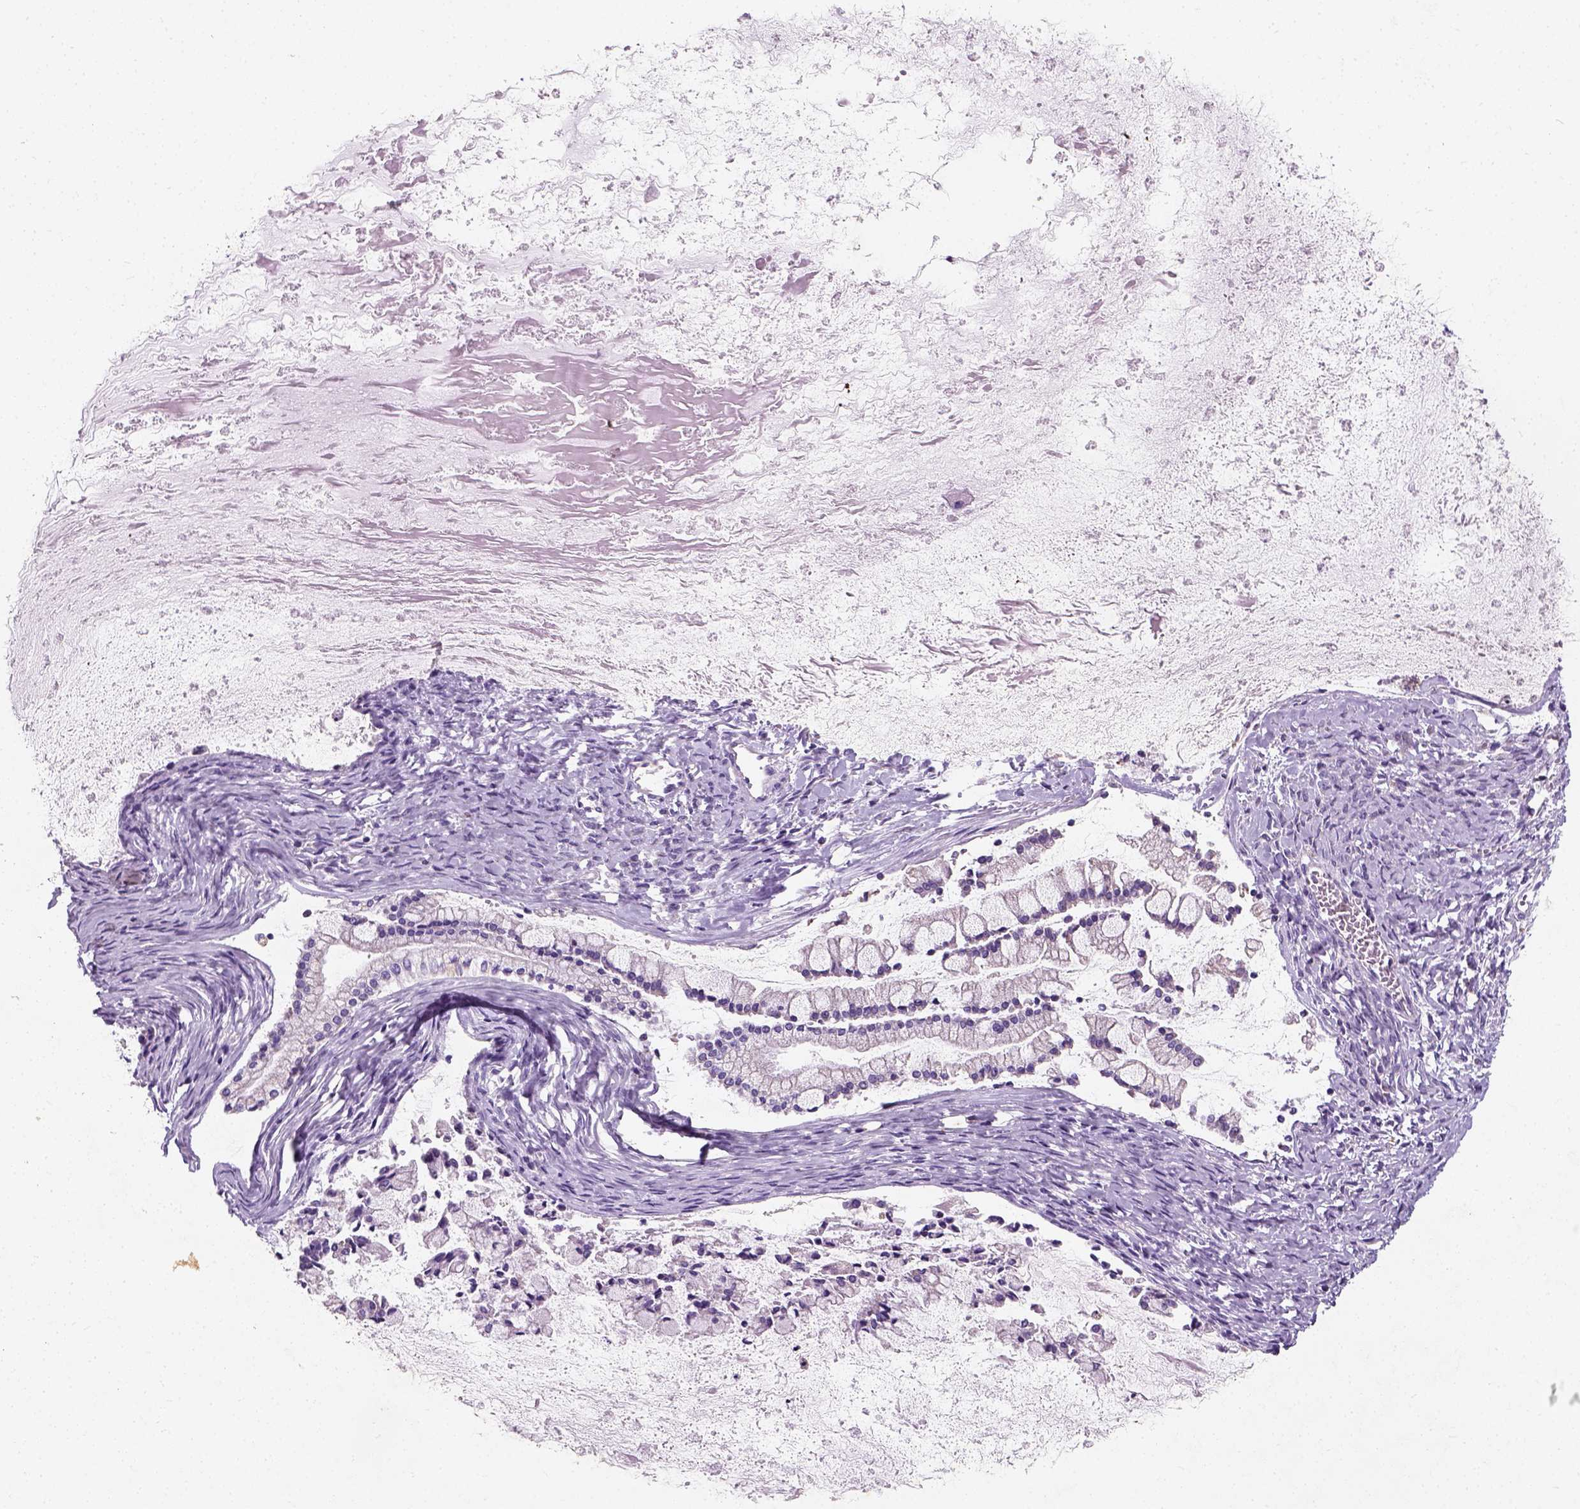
{"staining": {"intensity": "negative", "quantity": "none", "location": "none"}, "tissue": "ovarian cancer", "cell_type": "Tumor cells", "image_type": "cancer", "snomed": [{"axis": "morphology", "description": "Cystadenocarcinoma, mucinous, NOS"}, {"axis": "topography", "description": "Ovary"}], "caption": "This is an IHC histopathology image of ovarian mucinous cystadenocarcinoma. There is no expression in tumor cells.", "gene": "CHODL", "patient": {"sex": "female", "age": 67}}